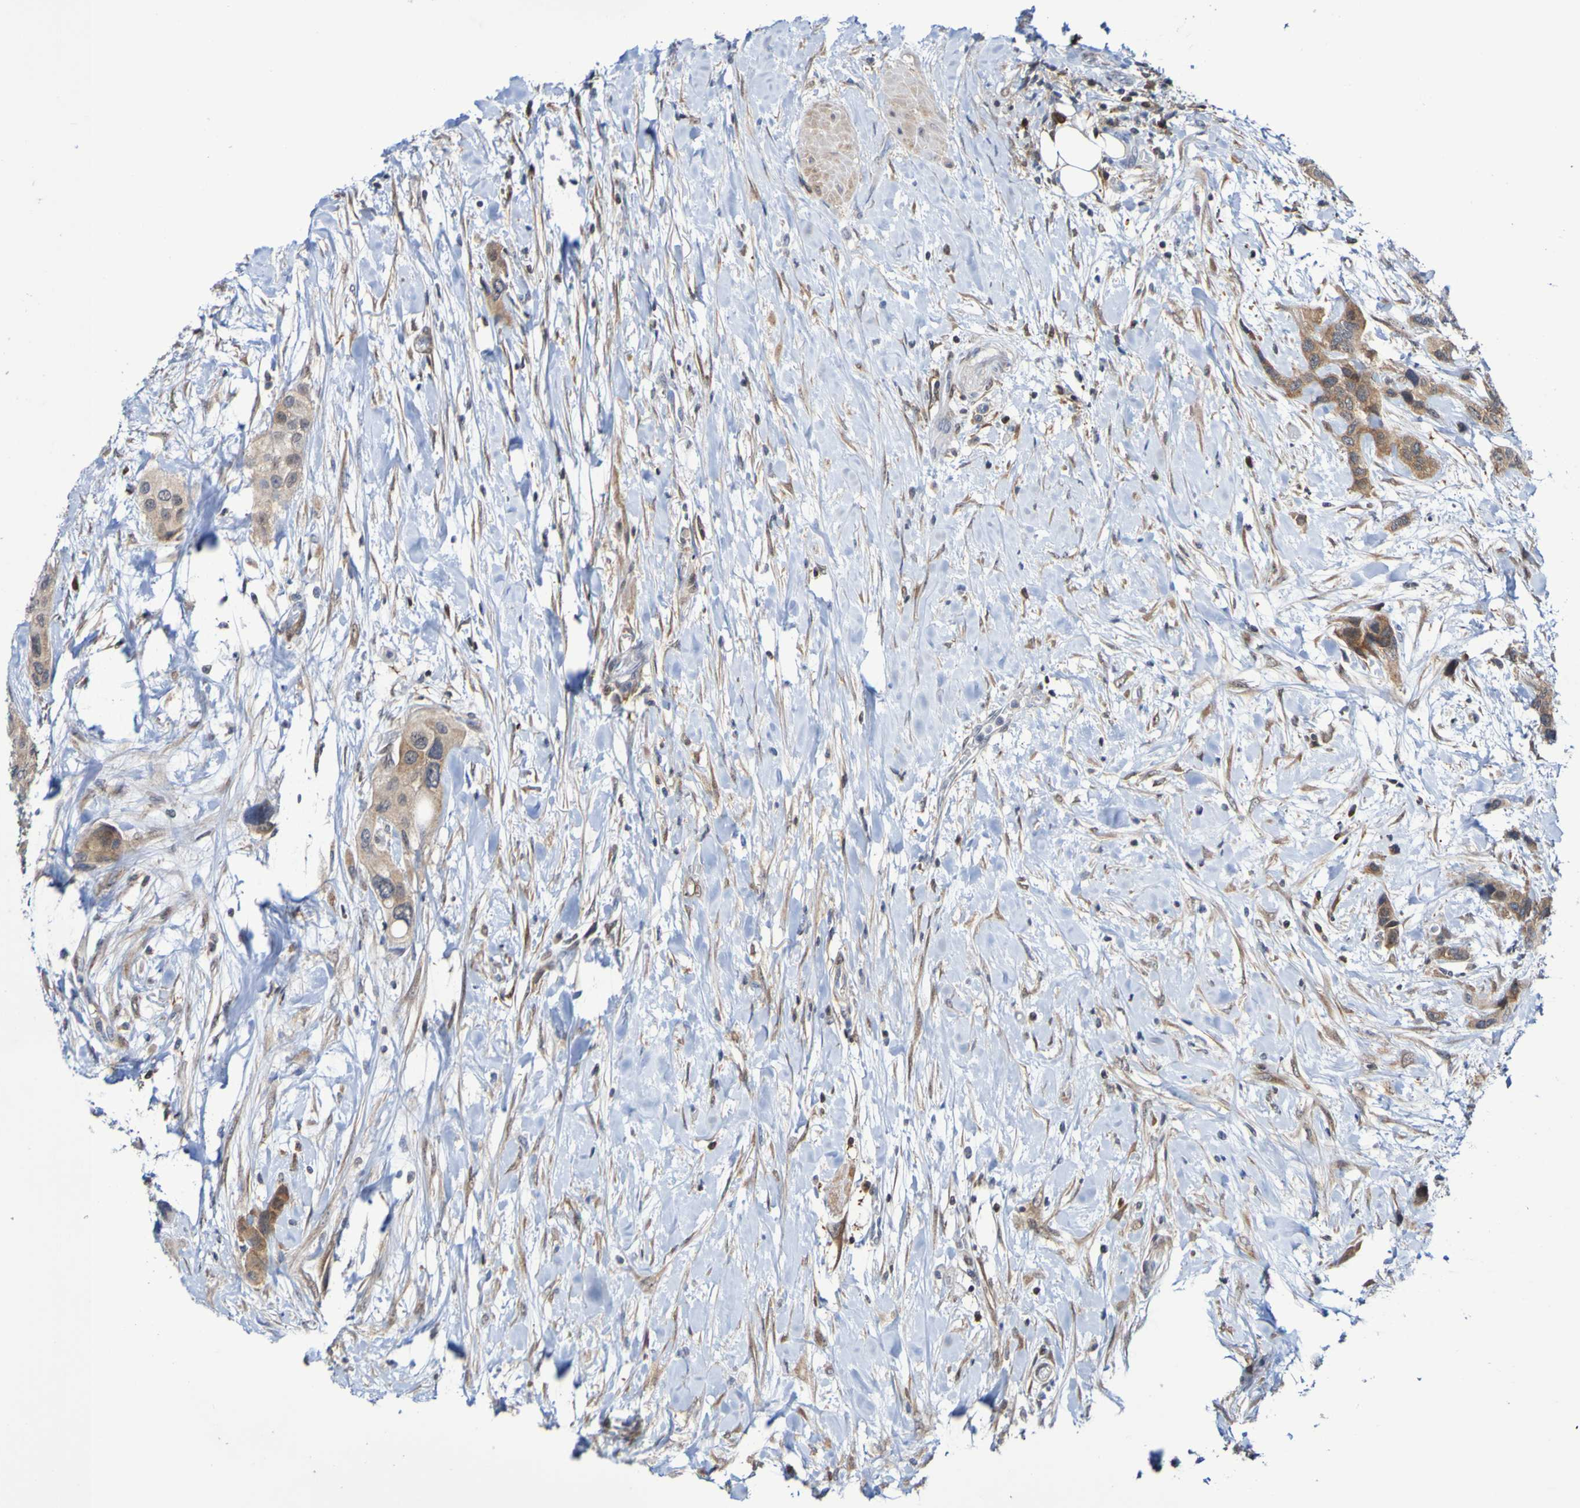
{"staining": {"intensity": "moderate", "quantity": ">75%", "location": "cytoplasmic/membranous"}, "tissue": "urothelial cancer", "cell_type": "Tumor cells", "image_type": "cancer", "snomed": [{"axis": "morphology", "description": "Urothelial carcinoma, High grade"}, {"axis": "topography", "description": "Urinary bladder"}], "caption": "Protein expression analysis of urothelial carcinoma (high-grade) shows moderate cytoplasmic/membranous staining in about >75% of tumor cells.", "gene": "ATIC", "patient": {"sex": "female", "age": 56}}